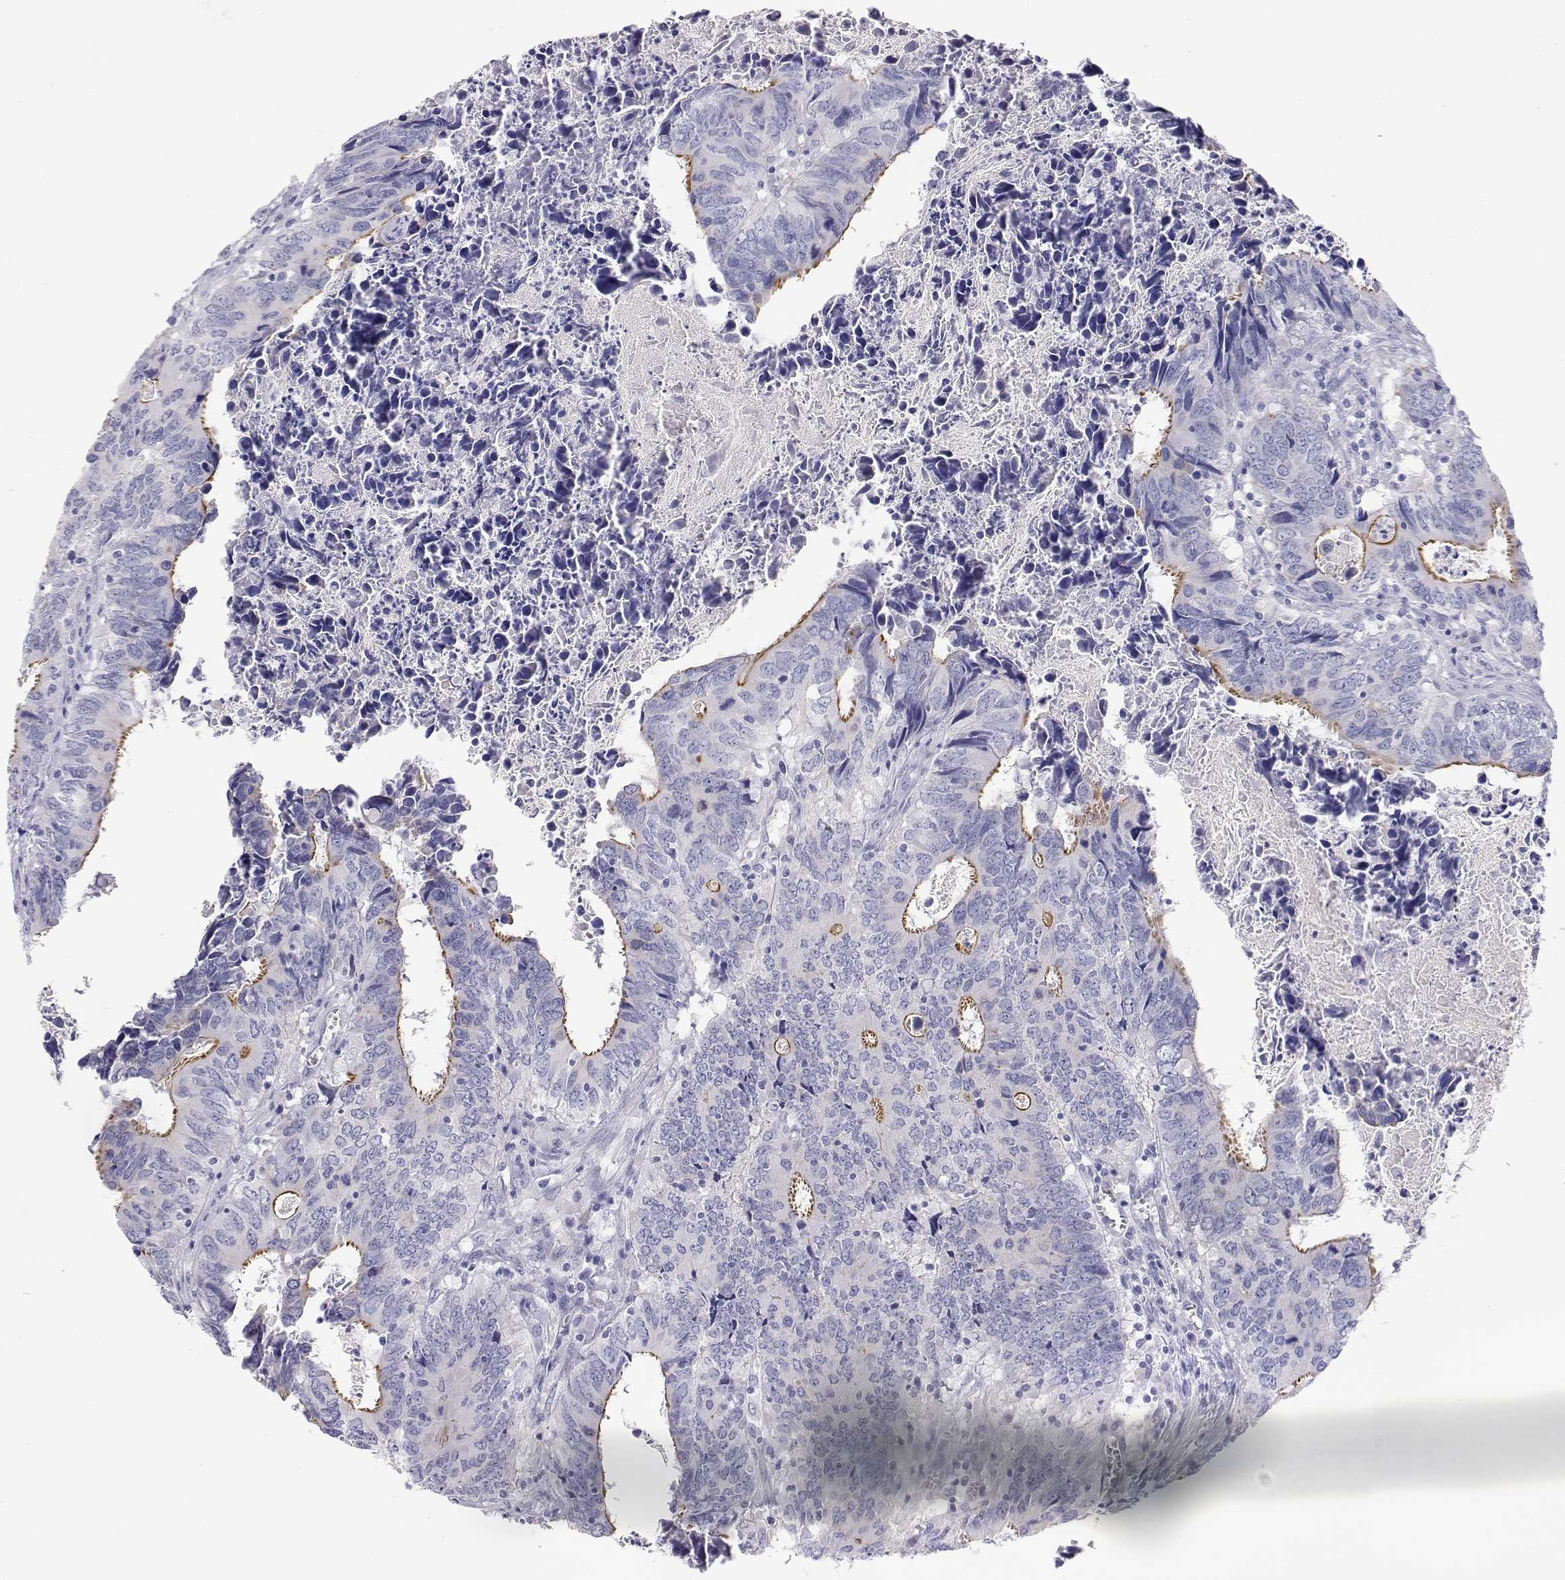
{"staining": {"intensity": "moderate", "quantity": "<25%", "location": "cytoplasmic/membranous"}, "tissue": "colorectal cancer", "cell_type": "Tumor cells", "image_type": "cancer", "snomed": [{"axis": "morphology", "description": "Adenocarcinoma, NOS"}, {"axis": "topography", "description": "Colon"}], "caption": "Immunohistochemical staining of human colorectal cancer (adenocarcinoma) displays low levels of moderate cytoplasmic/membranous expression in approximately <25% of tumor cells.", "gene": "MISP", "patient": {"sex": "female", "age": 82}}